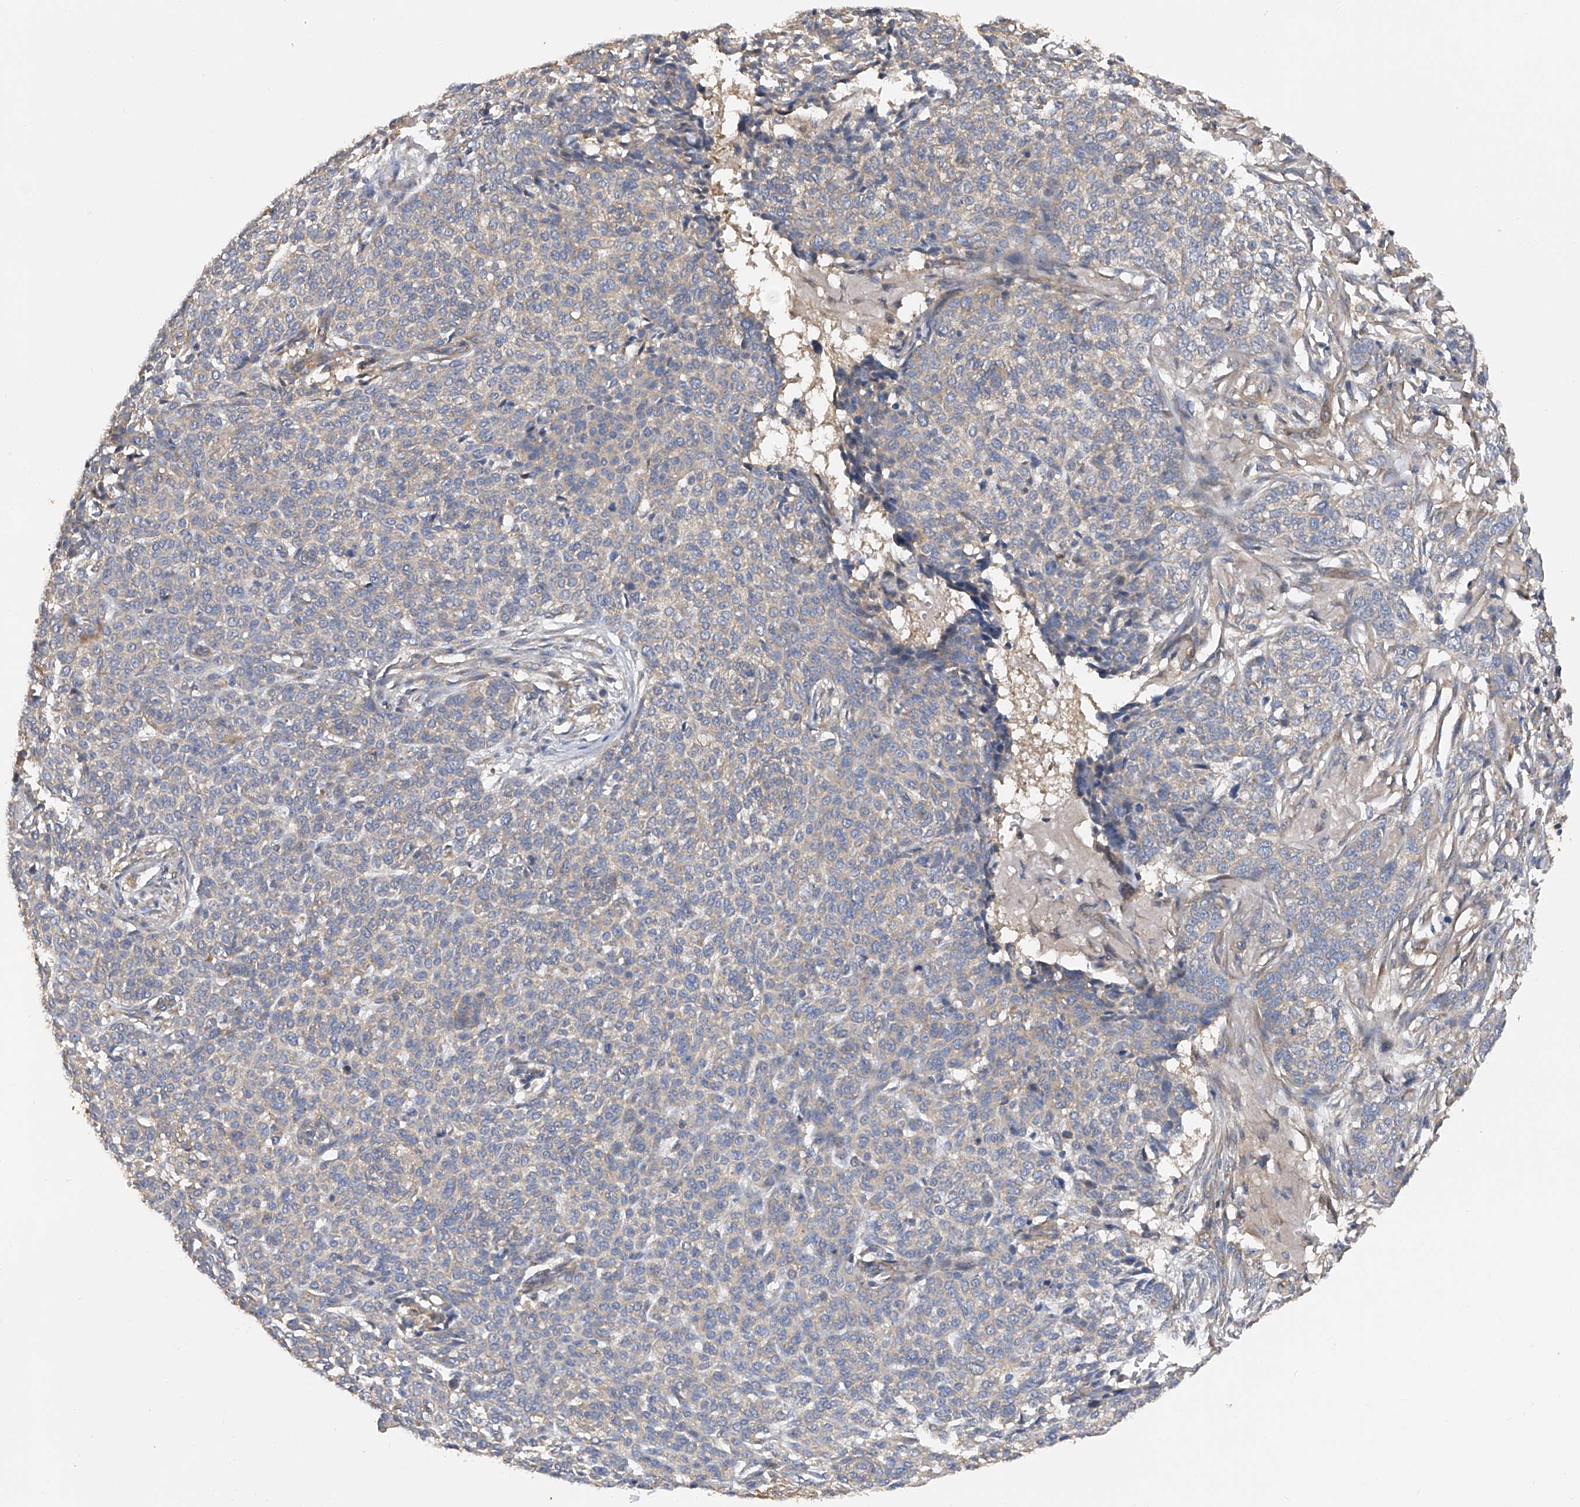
{"staining": {"intensity": "weak", "quantity": "<25%", "location": "cytoplasmic/membranous"}, "tissue": "skin cancer", "cell_type": "Tumor cells", "image_type": "cancer", "snomed": [{"axis": "morphology", "description": "Basal cell carcinoma"}, {"axis": "topography", "description": "Skin"}], "caption": "Basal cell carcinoma (skin) was stained to show a protein in brown. There is no significant positivity in tumor cells.", "gene": "PTK2", "patient": {"sex": "male", "age": 85}}